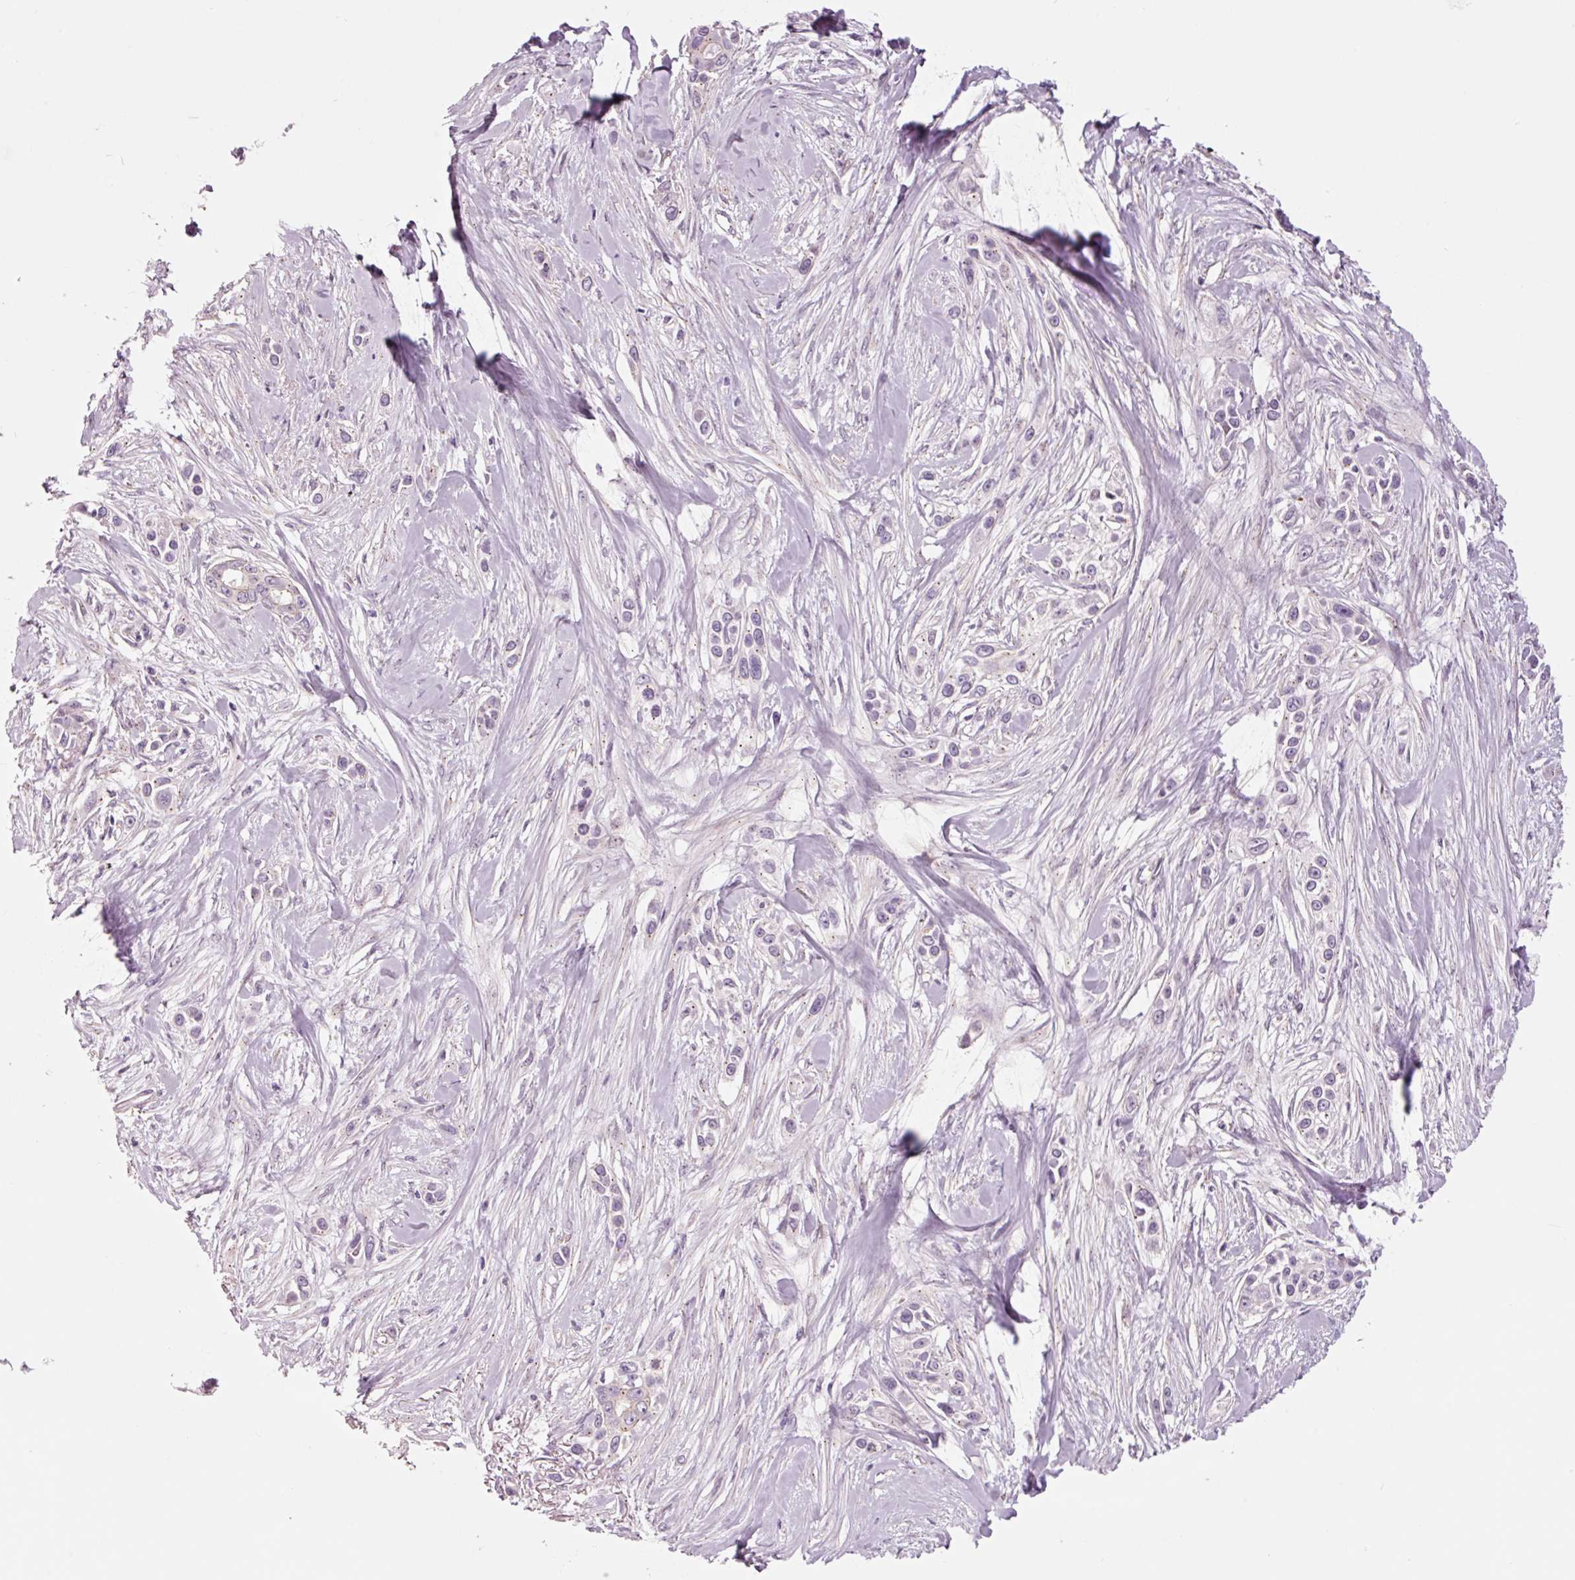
{"staining": {"intensity": "negative", "quantity": "none", "location": "none"}, "tissue": "skin cancer", "cell_type": "Tumor cells", "image_type": "cancer", "snomed": [{"axis": "morphology", "description": "Squamous cell carcinoma, NOS"}, {"axis": "topography", "description": "Skin"}], "caption": "This is a image of immunohistochemistry (IHC) staining of skin squamous cell carcinoma, which shows no expression in tumor cells.", "gene": "DAPP1", "patient": {"sex": "female", "age": 69}}